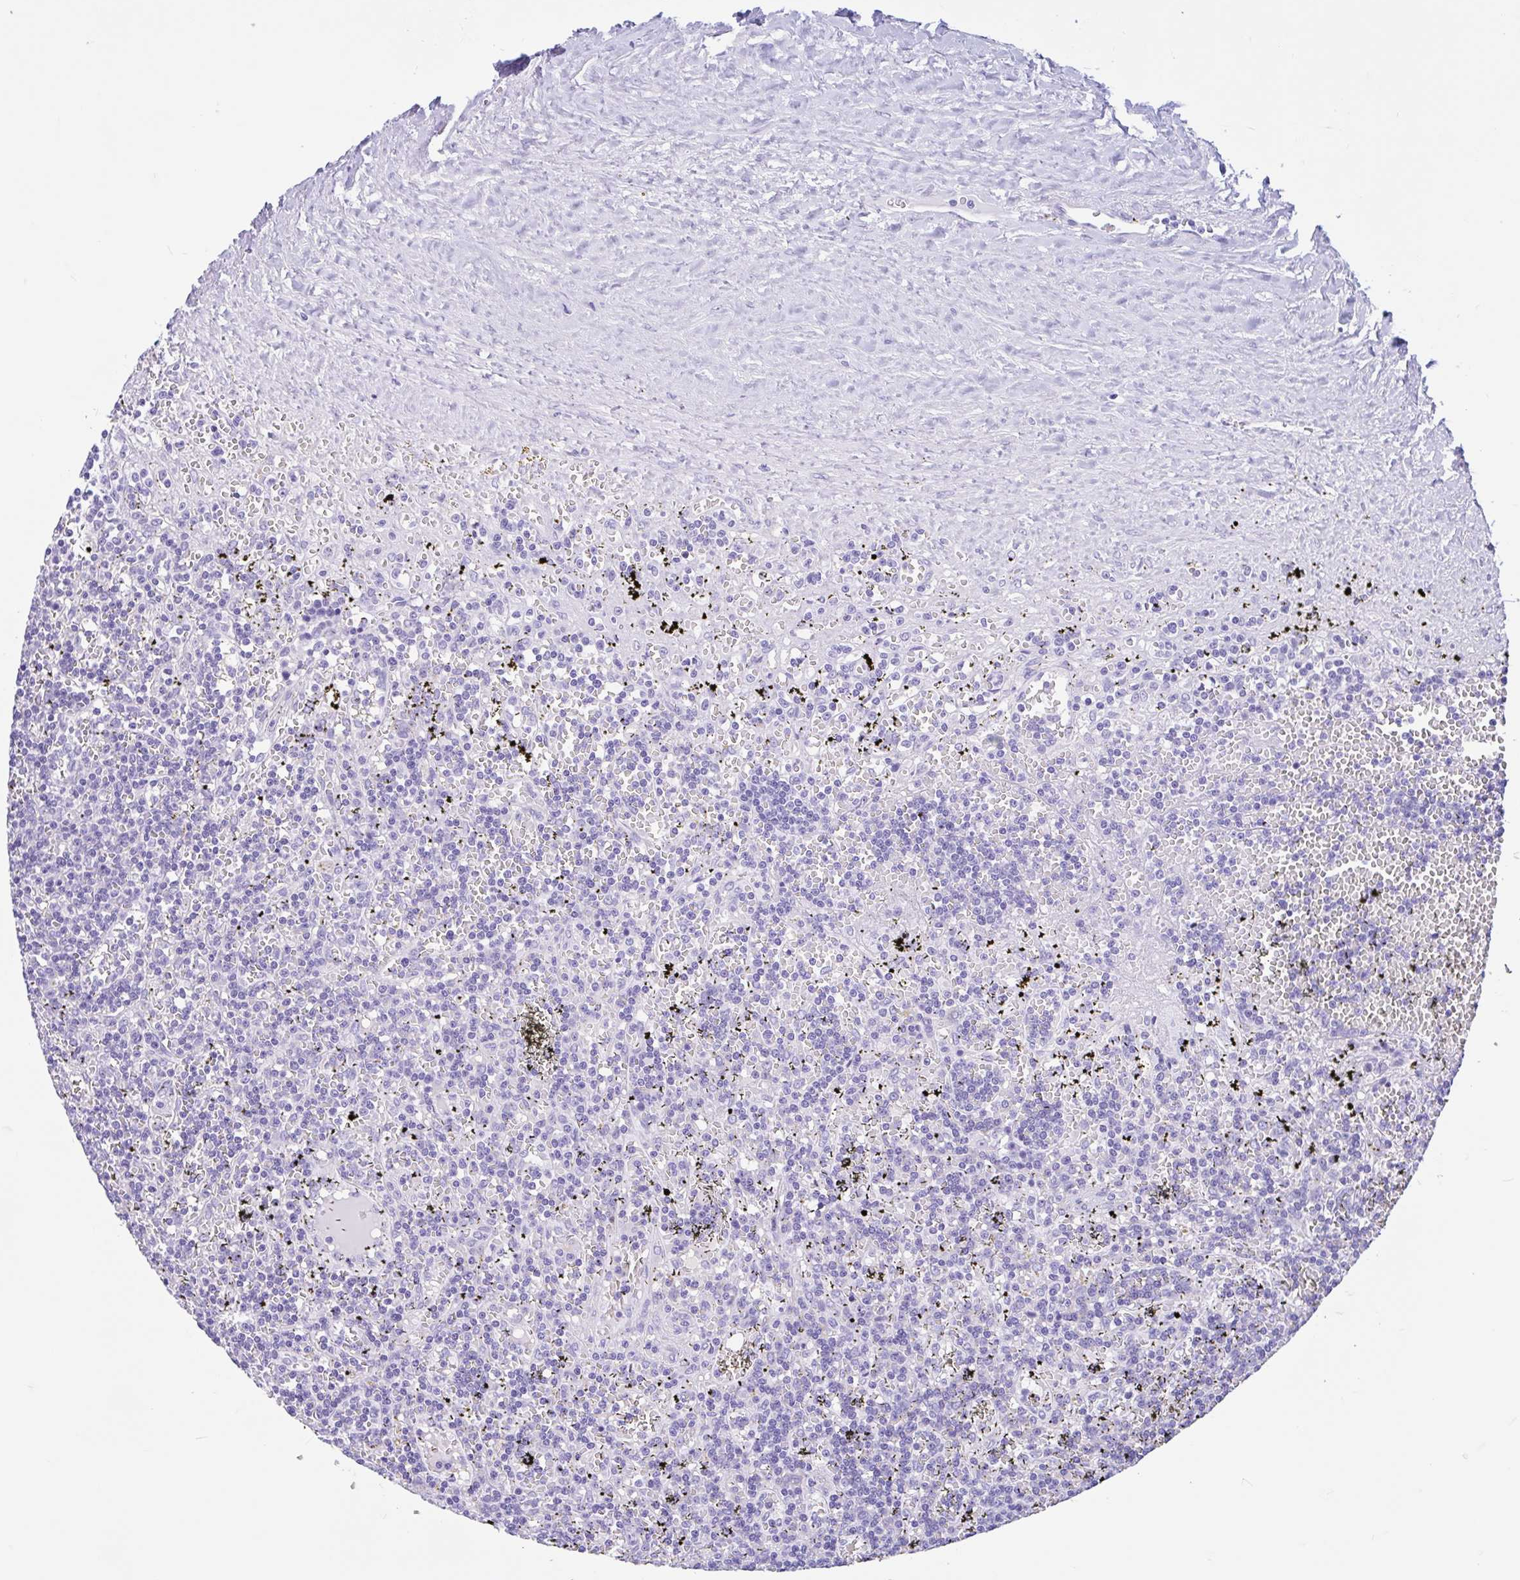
{"staining": {"intensity": "negative", "quantity": "none", "location": "none"}, "tissue": "lymphoma", "cell_type": "Tumor cells", "image_type": "cancer", "snomed": [{"axis": "morphology", "description": "Malignant lymphoma, non-Hodgkin's type, Low grade"}, {"axis": "topography", "description": "Spleen"}], "caption": "This is an IHC photomicrograph of human low-grade malignant lymphoma, non-Hodgkin's type. There is no staining in tumor cells.", "gene": "OR4N4", "patient": {"sex": "male", "age": 60}}